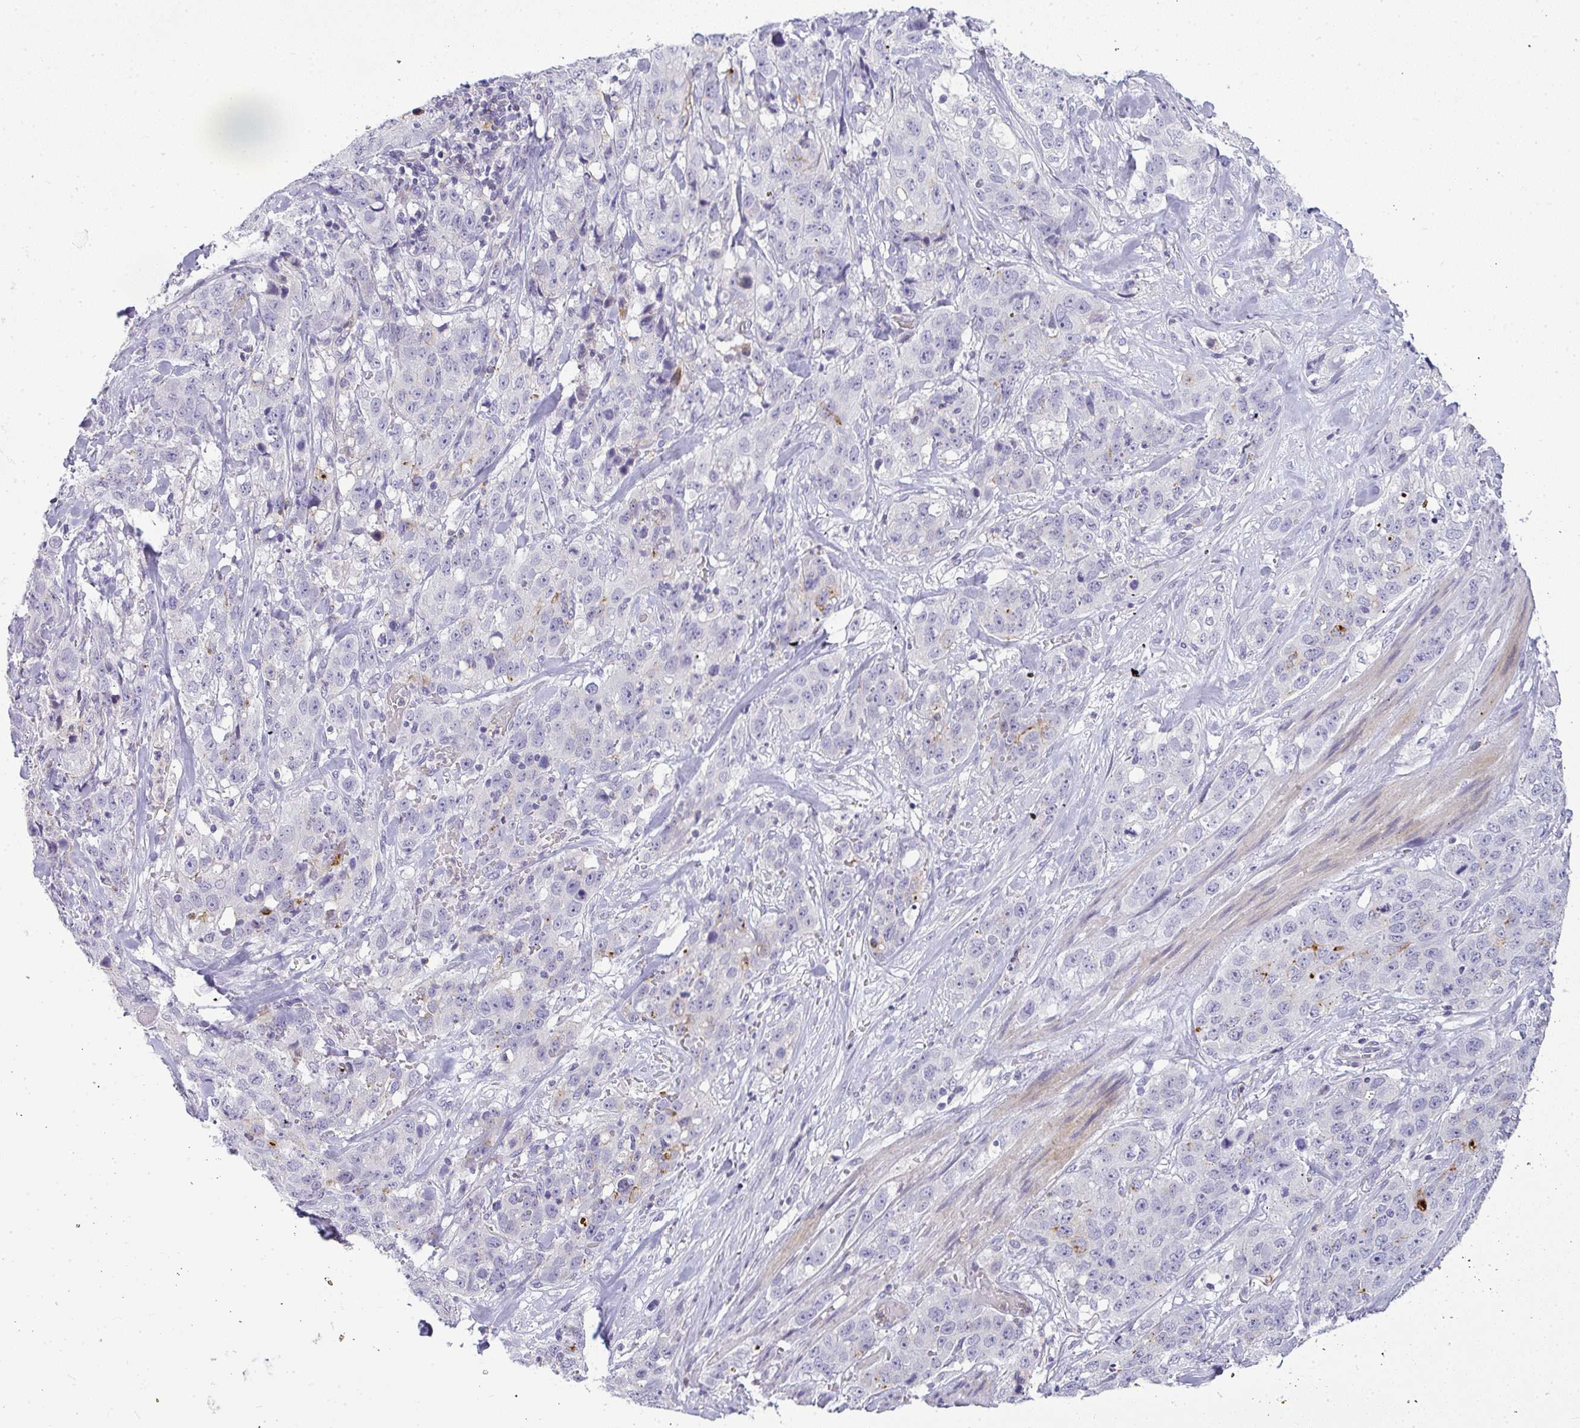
{"staining": {"intensity": "negative", "quantity": "none", "location": "none"}, "tissue": "stomach cancer", "cell_type": "Tumor cells", "image_type": "cancer", "snomed": [{"axis": "morphology", "description": "Adenocarcinoma, NOS"}, {"axis": "topography", "description": "Stomach"}], "caption": "DAB (3,3'-diaminobenzidine) immunohistochemical staining of adenocarcinoma (stomach) exhibits no significant positivity in tumor cells. Nuclei are stained in blue.", "gene": "LIPE", "patient": {"sex": "male", "age": 48}}